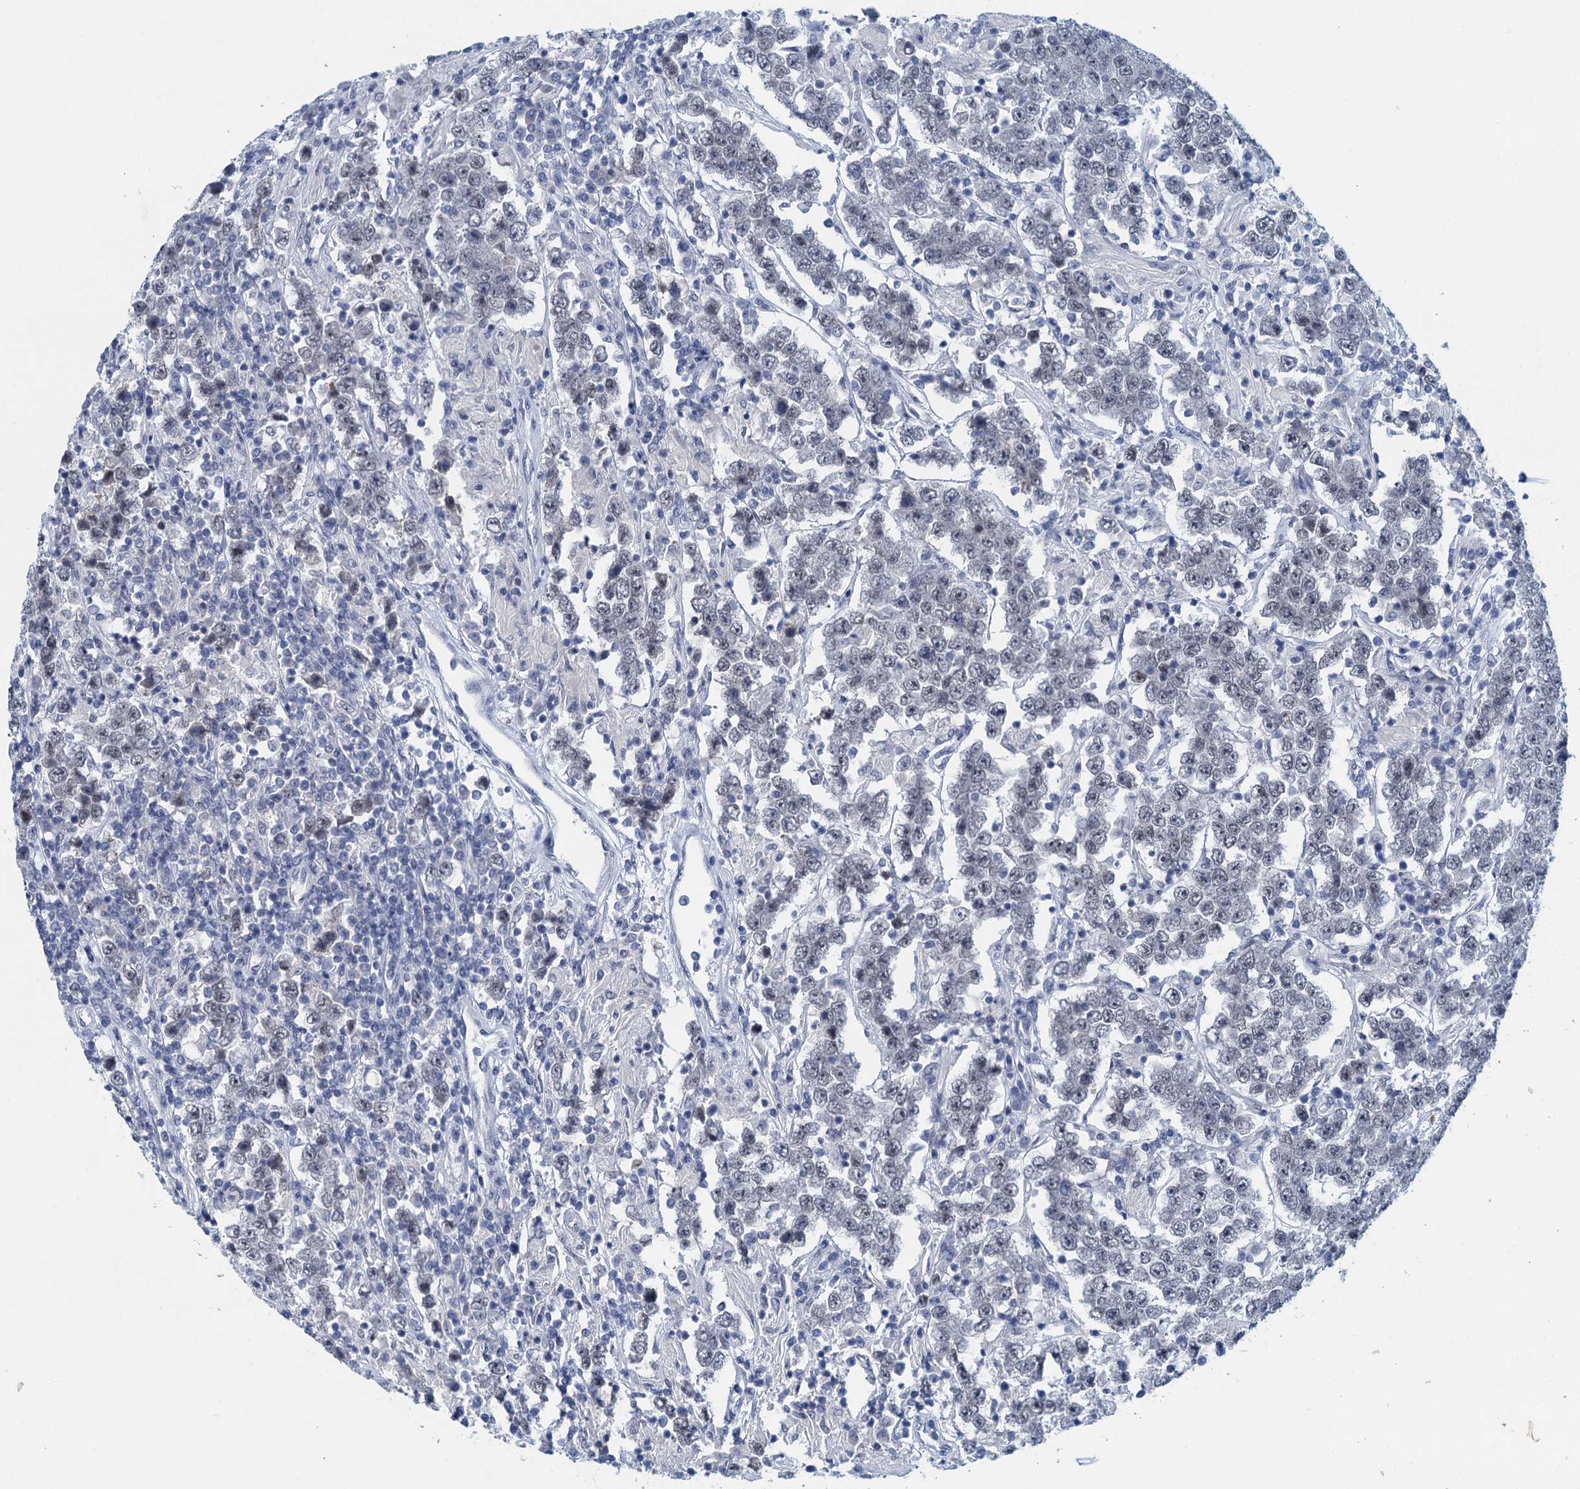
{"staining": {"intensity": "negative", "quantity": "none", "location": "none"}, "tissue": "testis cancer", "cell_type": "Tumor cells", "image_type": "cancer", "snomed": [{"axis": "morphology", "description": "Normal tissue, NOS"}, {"axis": "morphology", "description": "Urothelial carcinoma, High grade"}, {"axis": "morphology", "description": "Seminoma, NOS"}, {"axis": "morphology", "description": "Carcinoma, Embryonal, NOS"}, {"axis": "topography", "description": "Urinary bladder"}, {"axis": "topography", "description": "Testis"}], "caption": "Immunohistochemistry (IHC) of testis cancer (embryonal carcinoma) reveals no staining in tumor cells.", "gene": "ENSG00000131152", "patient": {"sex": "male", "age": 41}}